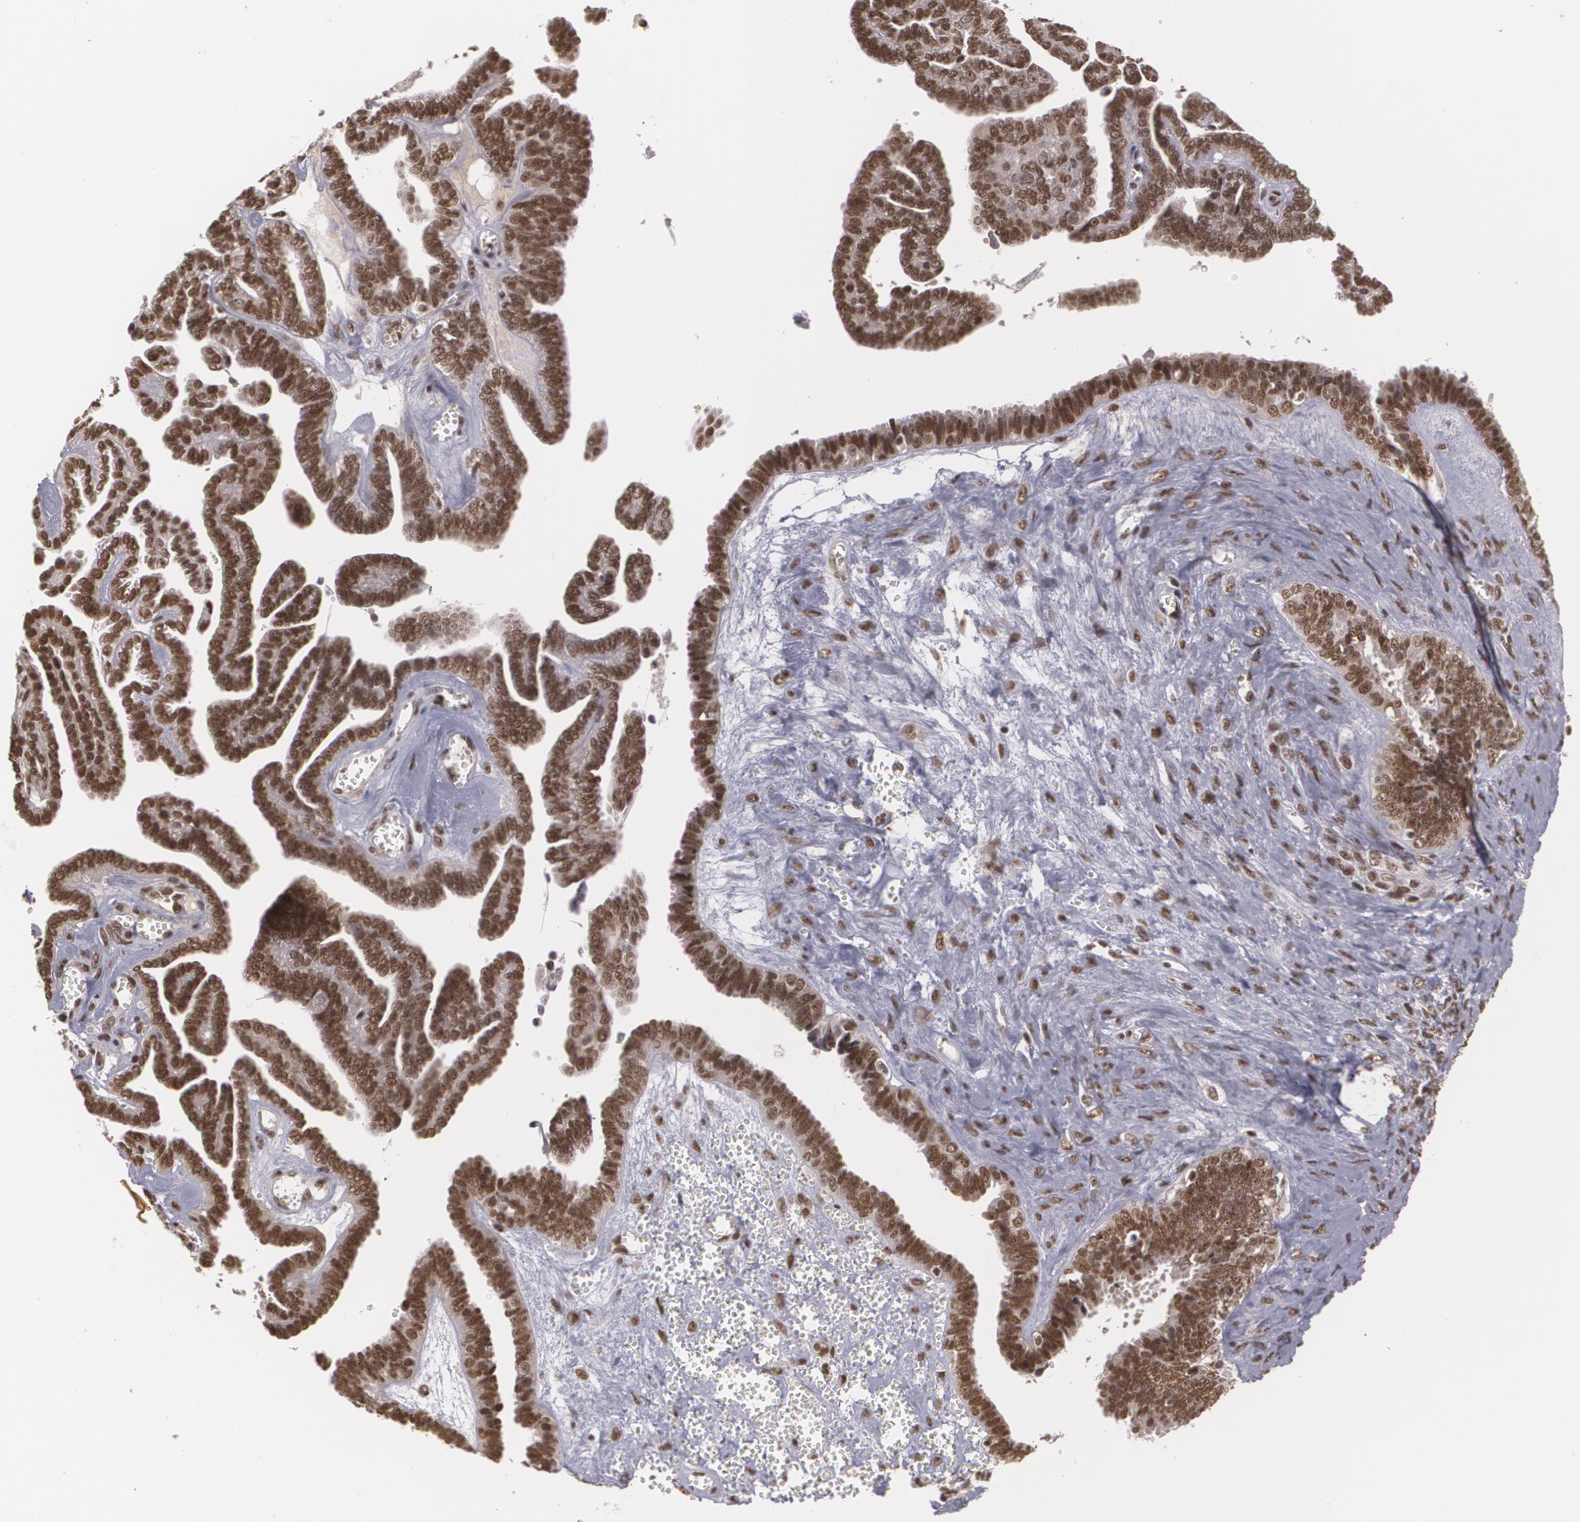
{"staining": {"intensity": "strong", "quantity": ">75%", "location": "nuclear"}, "tissue": "ovarian cancer", "cell_type": "Tumor cells", "image_type": "cancer", "snomed": [{"axis": "morphology", "description": "Cystadenocarcinoma, serous, NOS"}, {"axis": "topography", "description": "Ovary"}], "caption": "An image of human ovarian cancer stained for a protein exhibits strong nuclear brown staining in tumor cells.", "gene": "RXRB", "patient": {"sex": "female", "age": 71}}